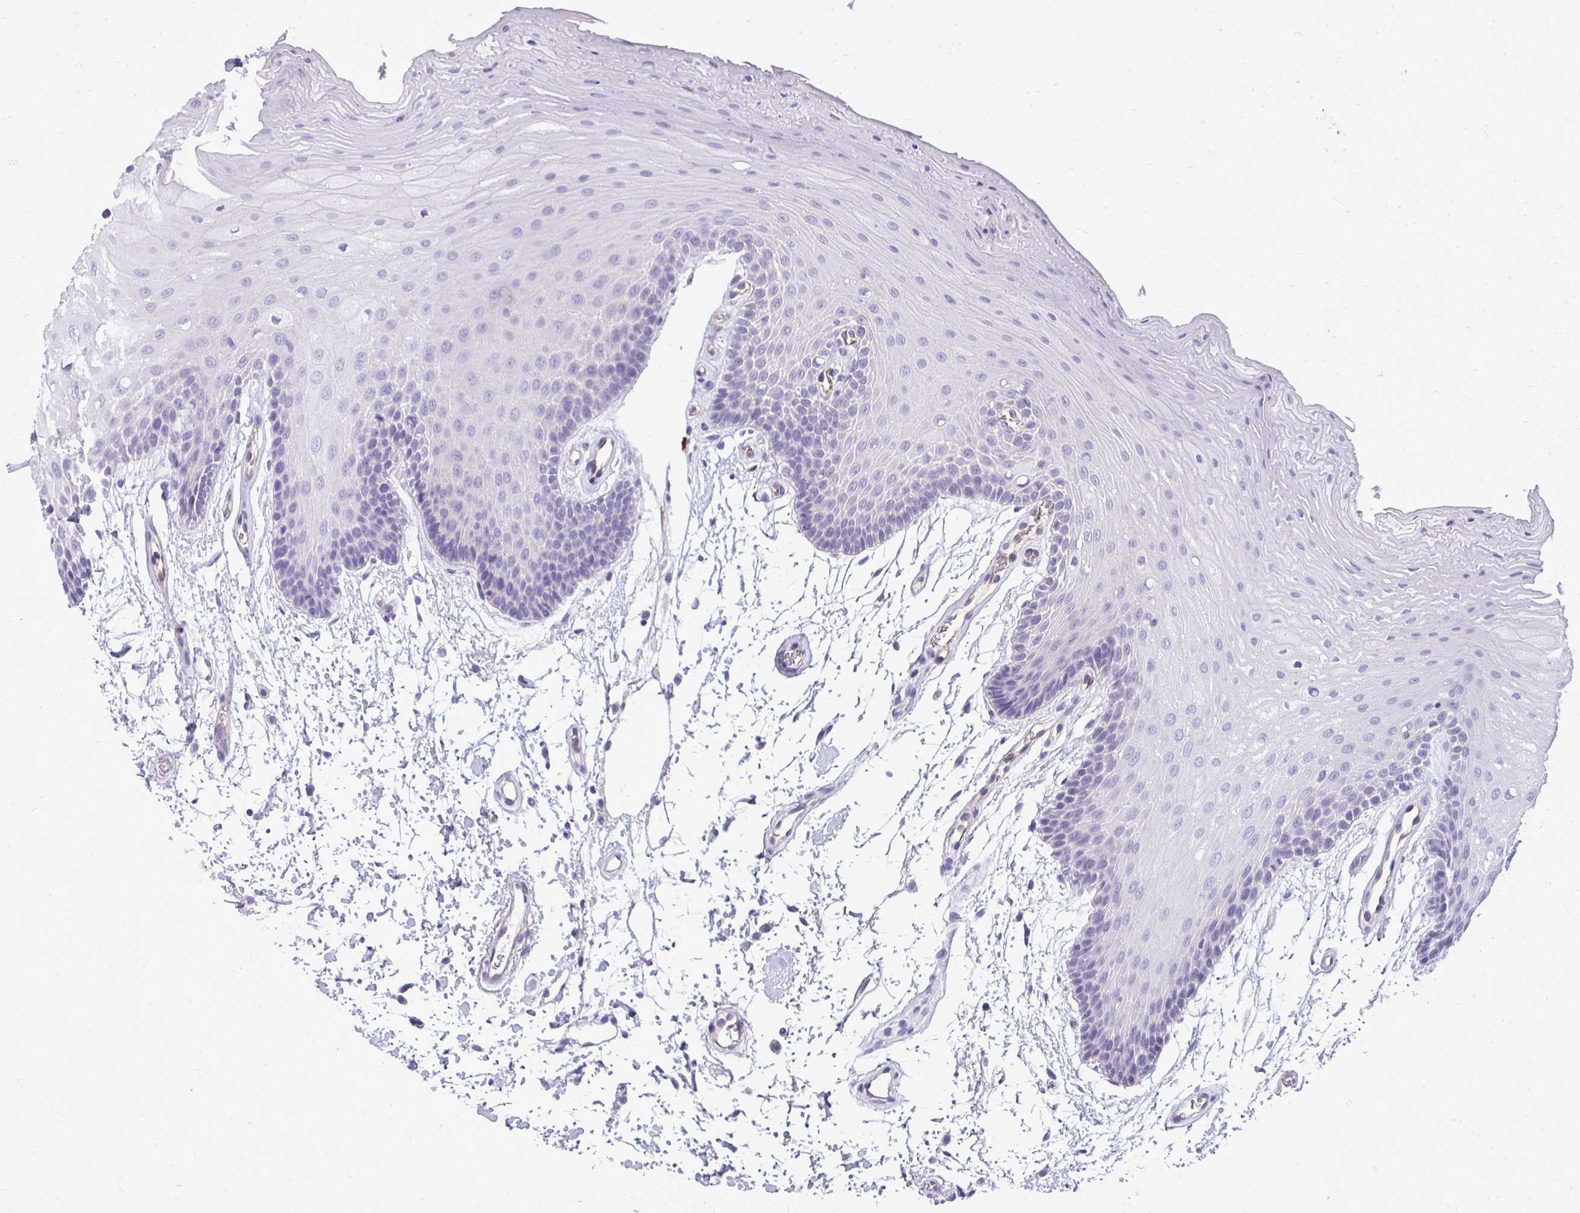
{"staining": {"intensity": "negative", "quantity": "none", "location": "none"}, "tissue": "oral mucosa", "cell_type": "Squamous epithelial cells", "image_type": "normal", "snomed": [{"axis": "morphology", "description": "Normal tissue, NOS"}, {"axis": "morphology", "description": "Squamous cell carcinoma, NOS"}, {"axis": "topography", "description": "Oral tissue"}, {"axis": "topography", "description": "Tounge, NOS"}, {"axis": "topography", "description": "Head-Neck"}], "caption": "Histopathology image shows no significant protein expression in squamous epithelial cells of unremarkable oral mucosa.", "gene": "FABP3", "patient": {"sex": "male", "age": 62}}